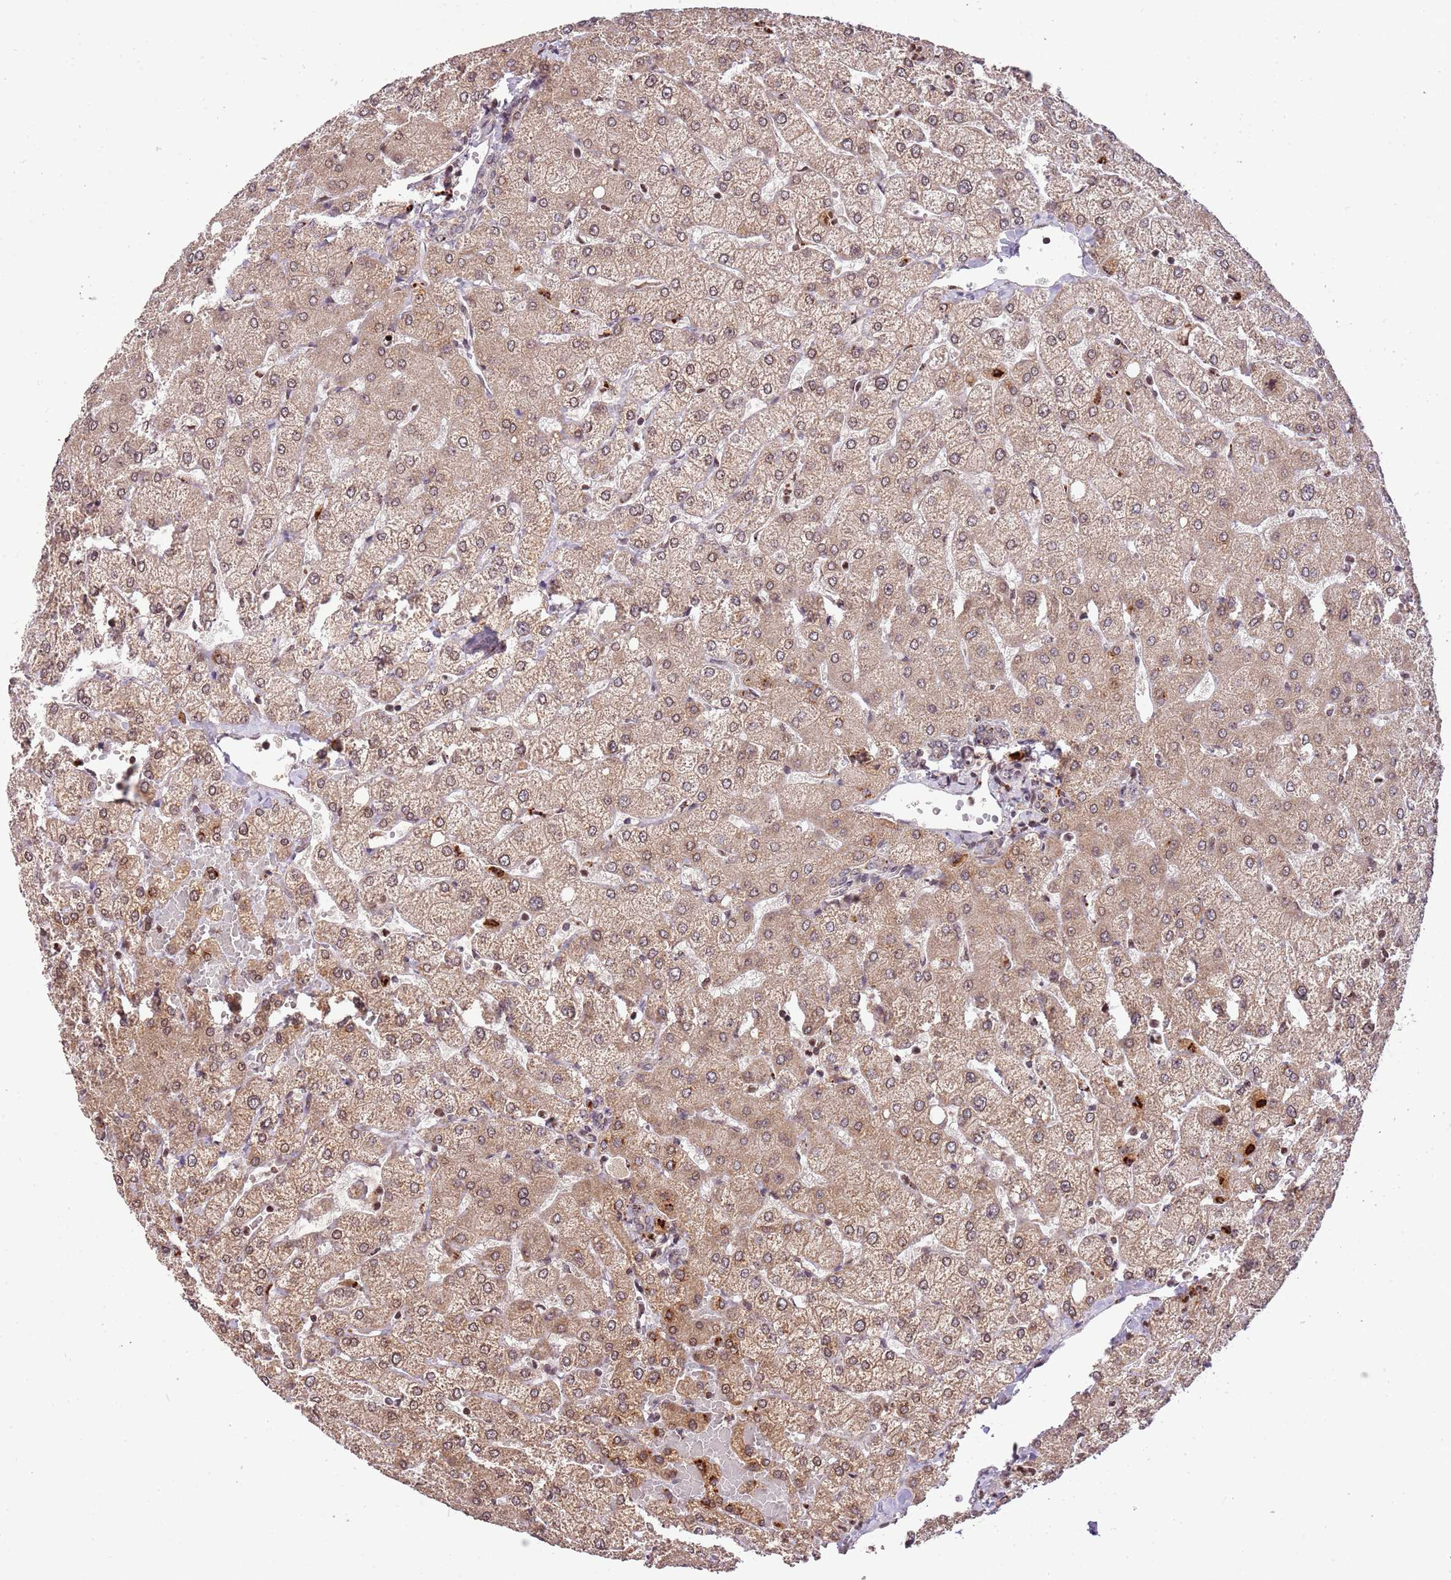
{"staining": {"intensity": "moderate", "quantity": "25%-75%", "location": "nuclear"}, "tissue": "liver", "cell_type": "Cholangiocytes", "image_type": "normal", "snomed": [{"axis": "morphology", "description": "Normal tissue, NOS"}, {"axis": "topography", "description": "Liver"}], "caption": "Normal liver shows moderate nuclear positivity in about 25%-75% of cholangiocytes.", "gene": "SAMSN1", "patient": {"sex": "female", "age": 54}}